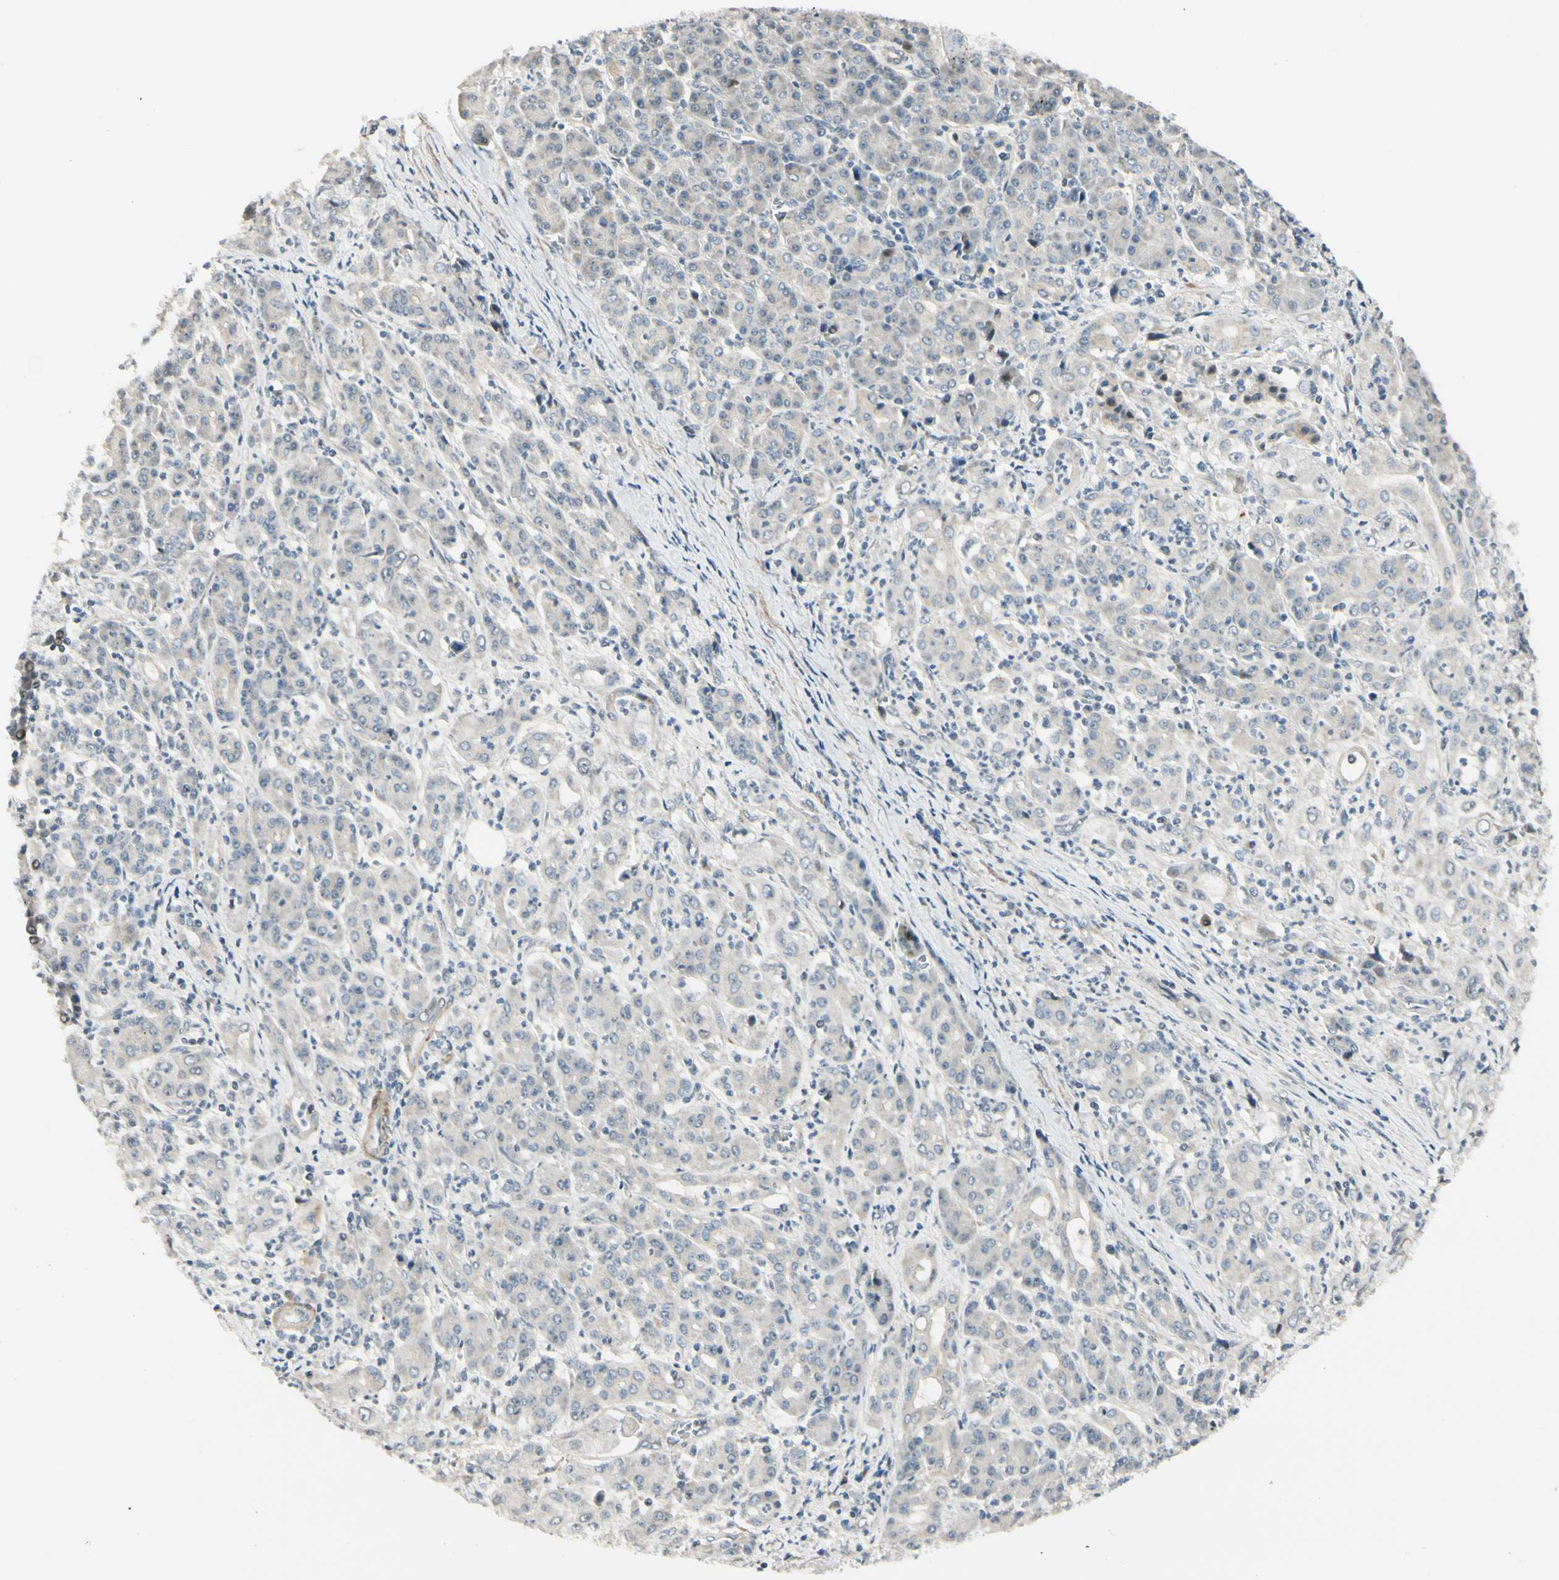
{"staining": {"intensity": "weak", "quantity": "25%-75%", "location": "cytoplasmic/membranous"}, "tissue": "pancreatic cancer", "cell_type": "Tumor cells", "image_type": "cancer", "snomed": [{"axis": "morphology", "description": "Adenocarcinoma, NOS"}, {"axis": "topography", "description": "Pancreas"}], "caption": "Tumor cells display low levels of weak cytoplasmic/membranous positivity in about 25%-75% of cells in human pancreatic adenocarcinoma.", "gene": "P4HA3", "patient": {"sex": "male", "age": 70}}